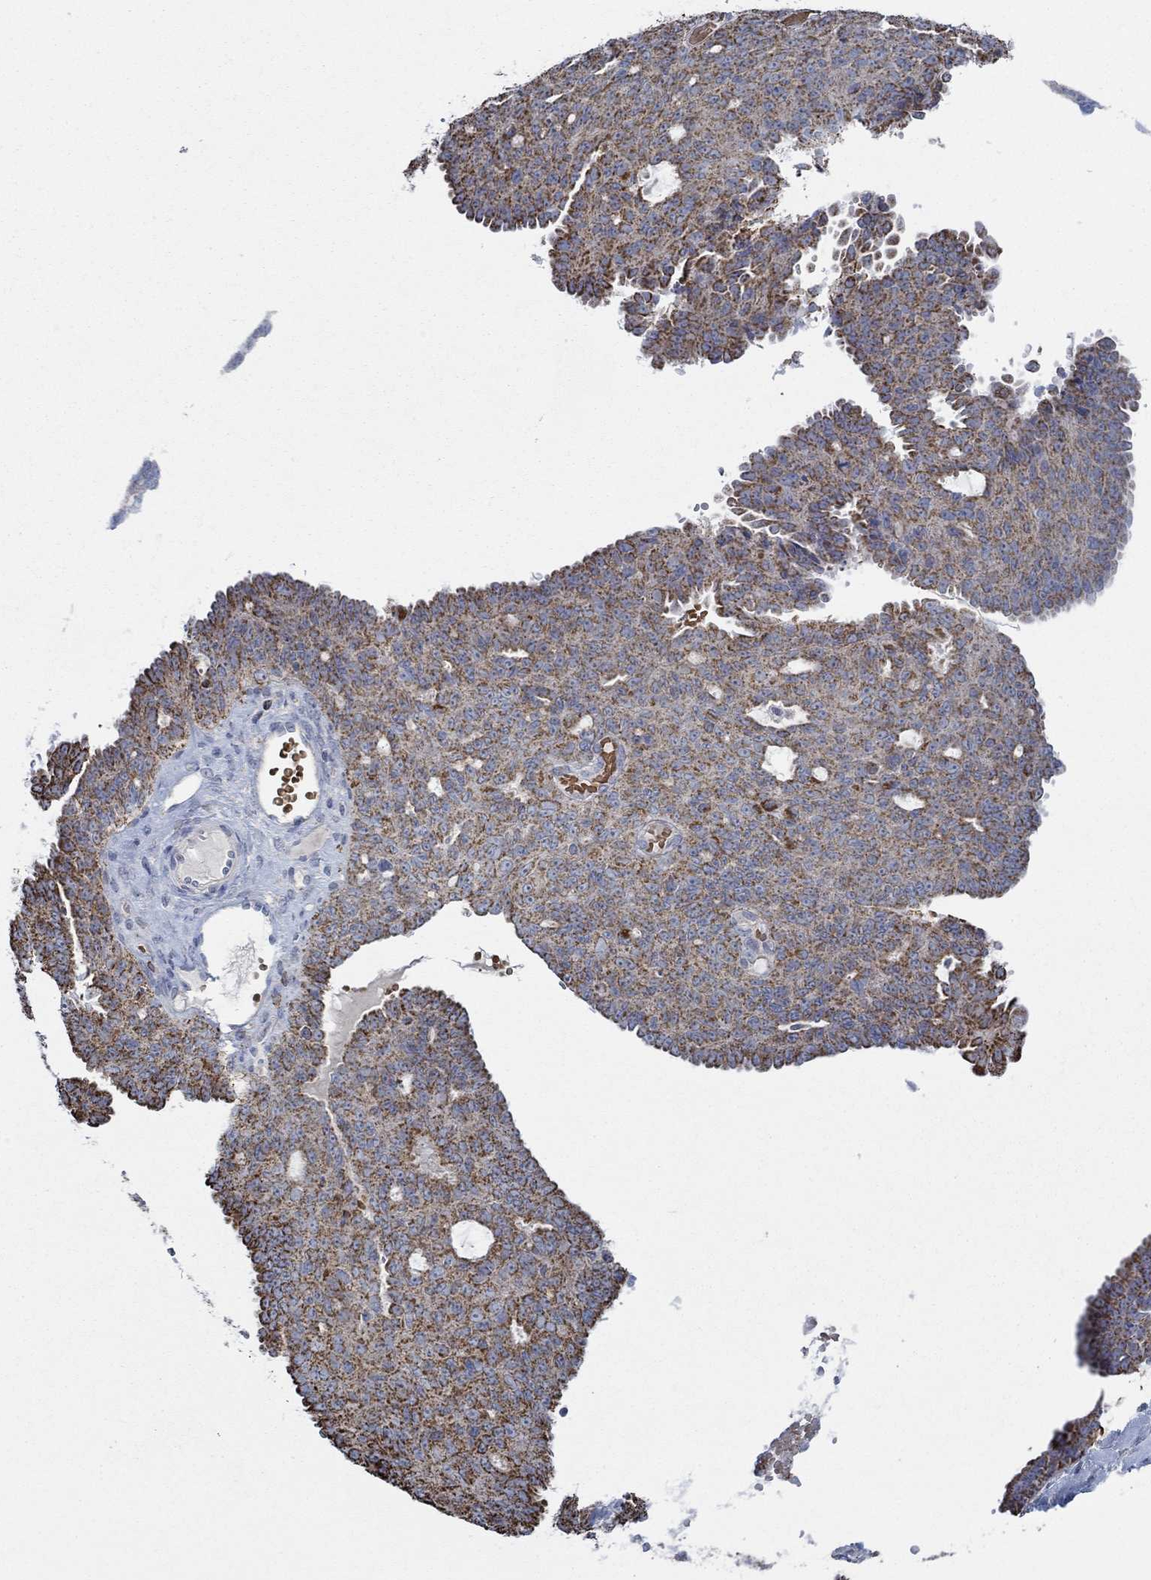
{"staining": {"intensity": "strong", "quantity": "25%-75%", "location": "cytoplasmic/membranous"}, "tissue": "ovarian cancer", "cell_type": "Tumor cells", "image_type": "cancer", "snomed": [{"axis": "morphology", "description": "Cystadenocarcinoma, serous, NOS"}, {"axis": "topography", "description": "Ovary"}], "caption": "Brown immunohistochemical staining in ovarian cancer demonstrates strong cytoplasmic/membranous positivity in approximately 25%-75% of tumor cells.", "gene": "GLOD5", "patient": {"sex": "female", "age": 71}}